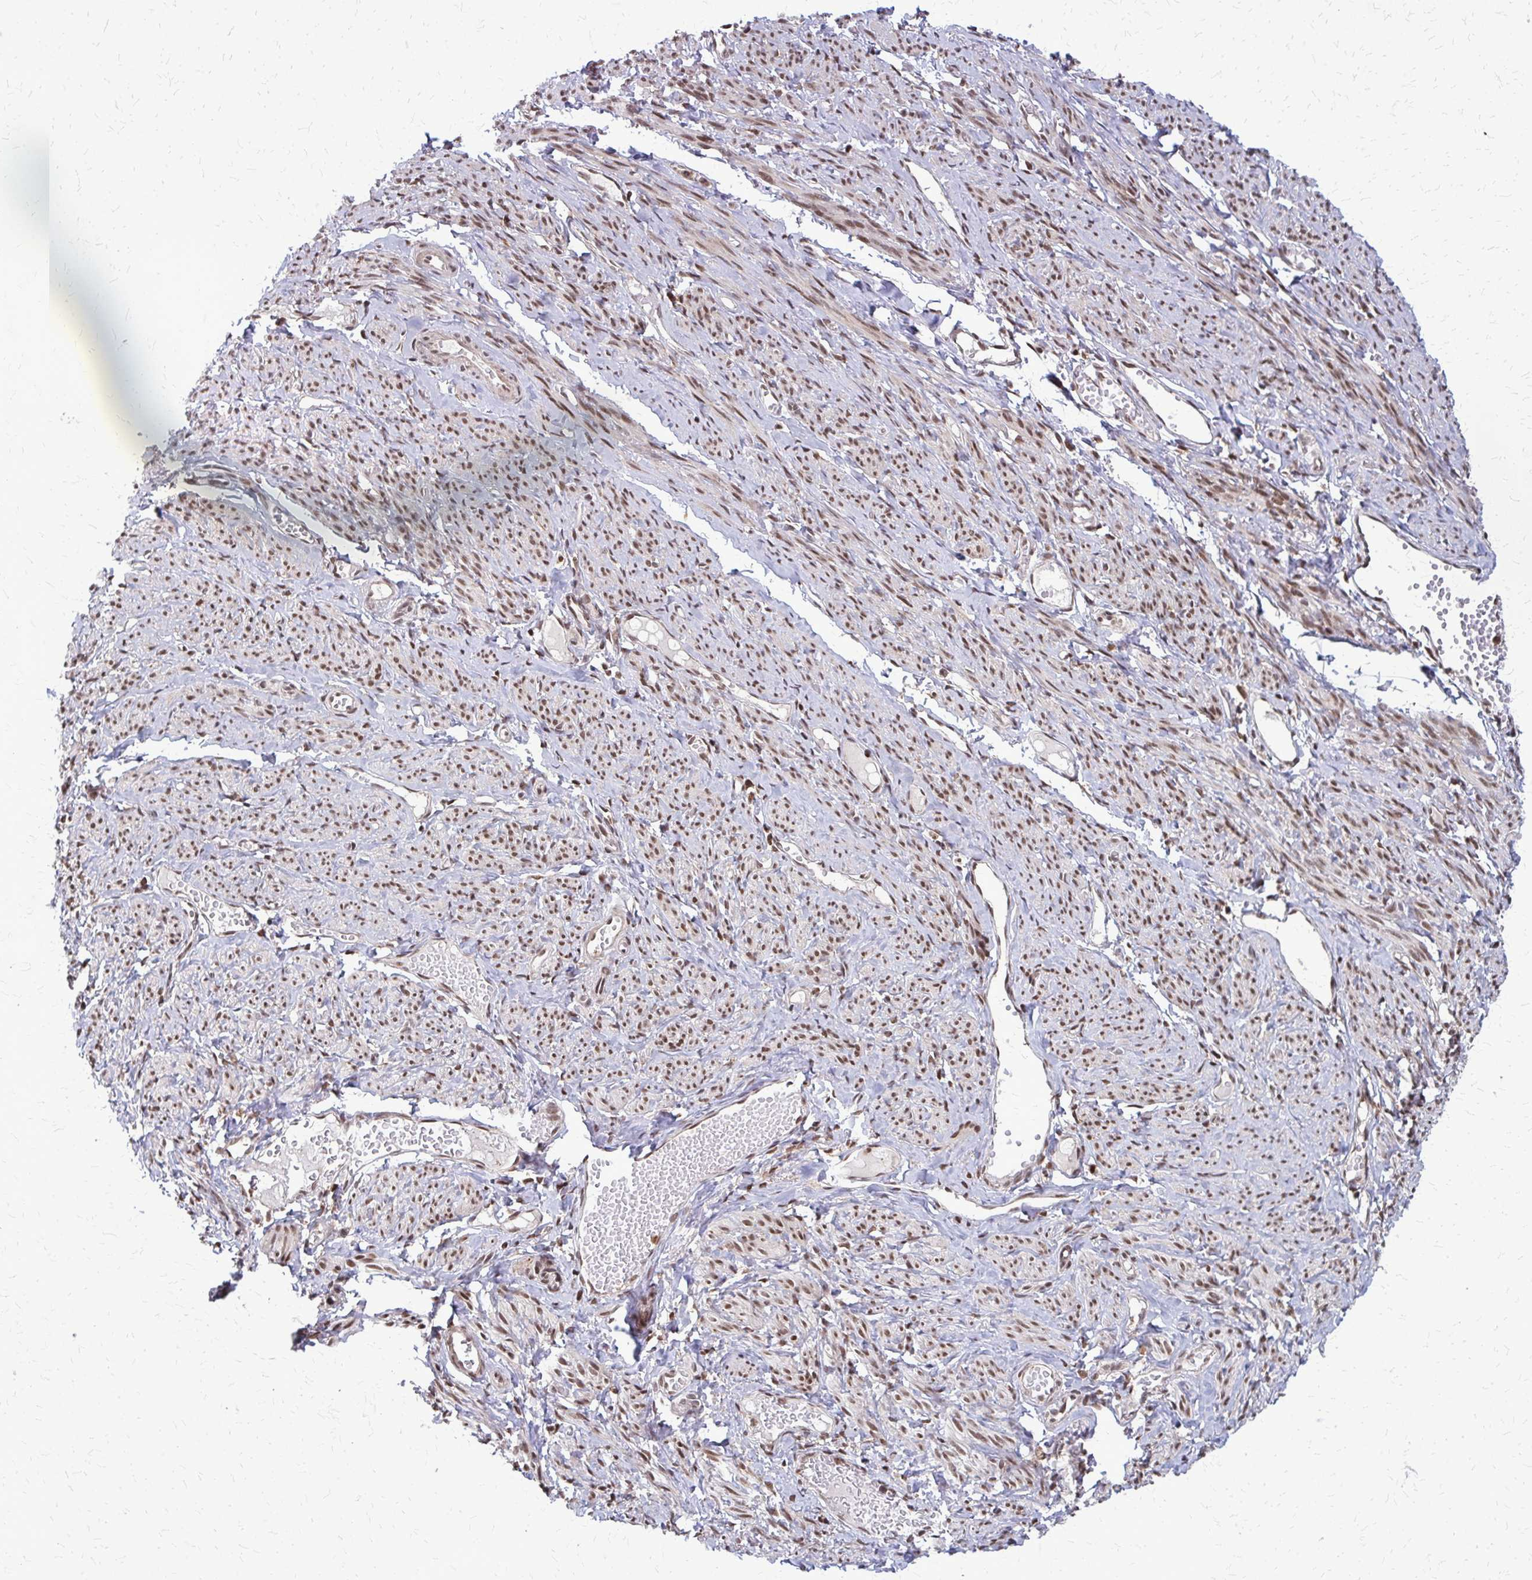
{"staining": {"intensity": "moderate", "quantity": ">75%", "location": "nuclear"}, "tissue": "smooth muscle", "cell_type": "Smooth muscle cells", "image_type": "normal", "snomed": [{"axis": "morphology", "description": "Normal tissue, NOS"}, {"axis": "topography", "description": "Smooth muscle"}], "caption": "Immunohistochemistry (DAB (3,3'-diaminobenzidine)) staining of benign smooth muscle shows moderate nuclear protein expression in approximately >75% of smooth muscle cells.", "gene": "HDAC3", "patient": {"sex": "female", "age": 65}}